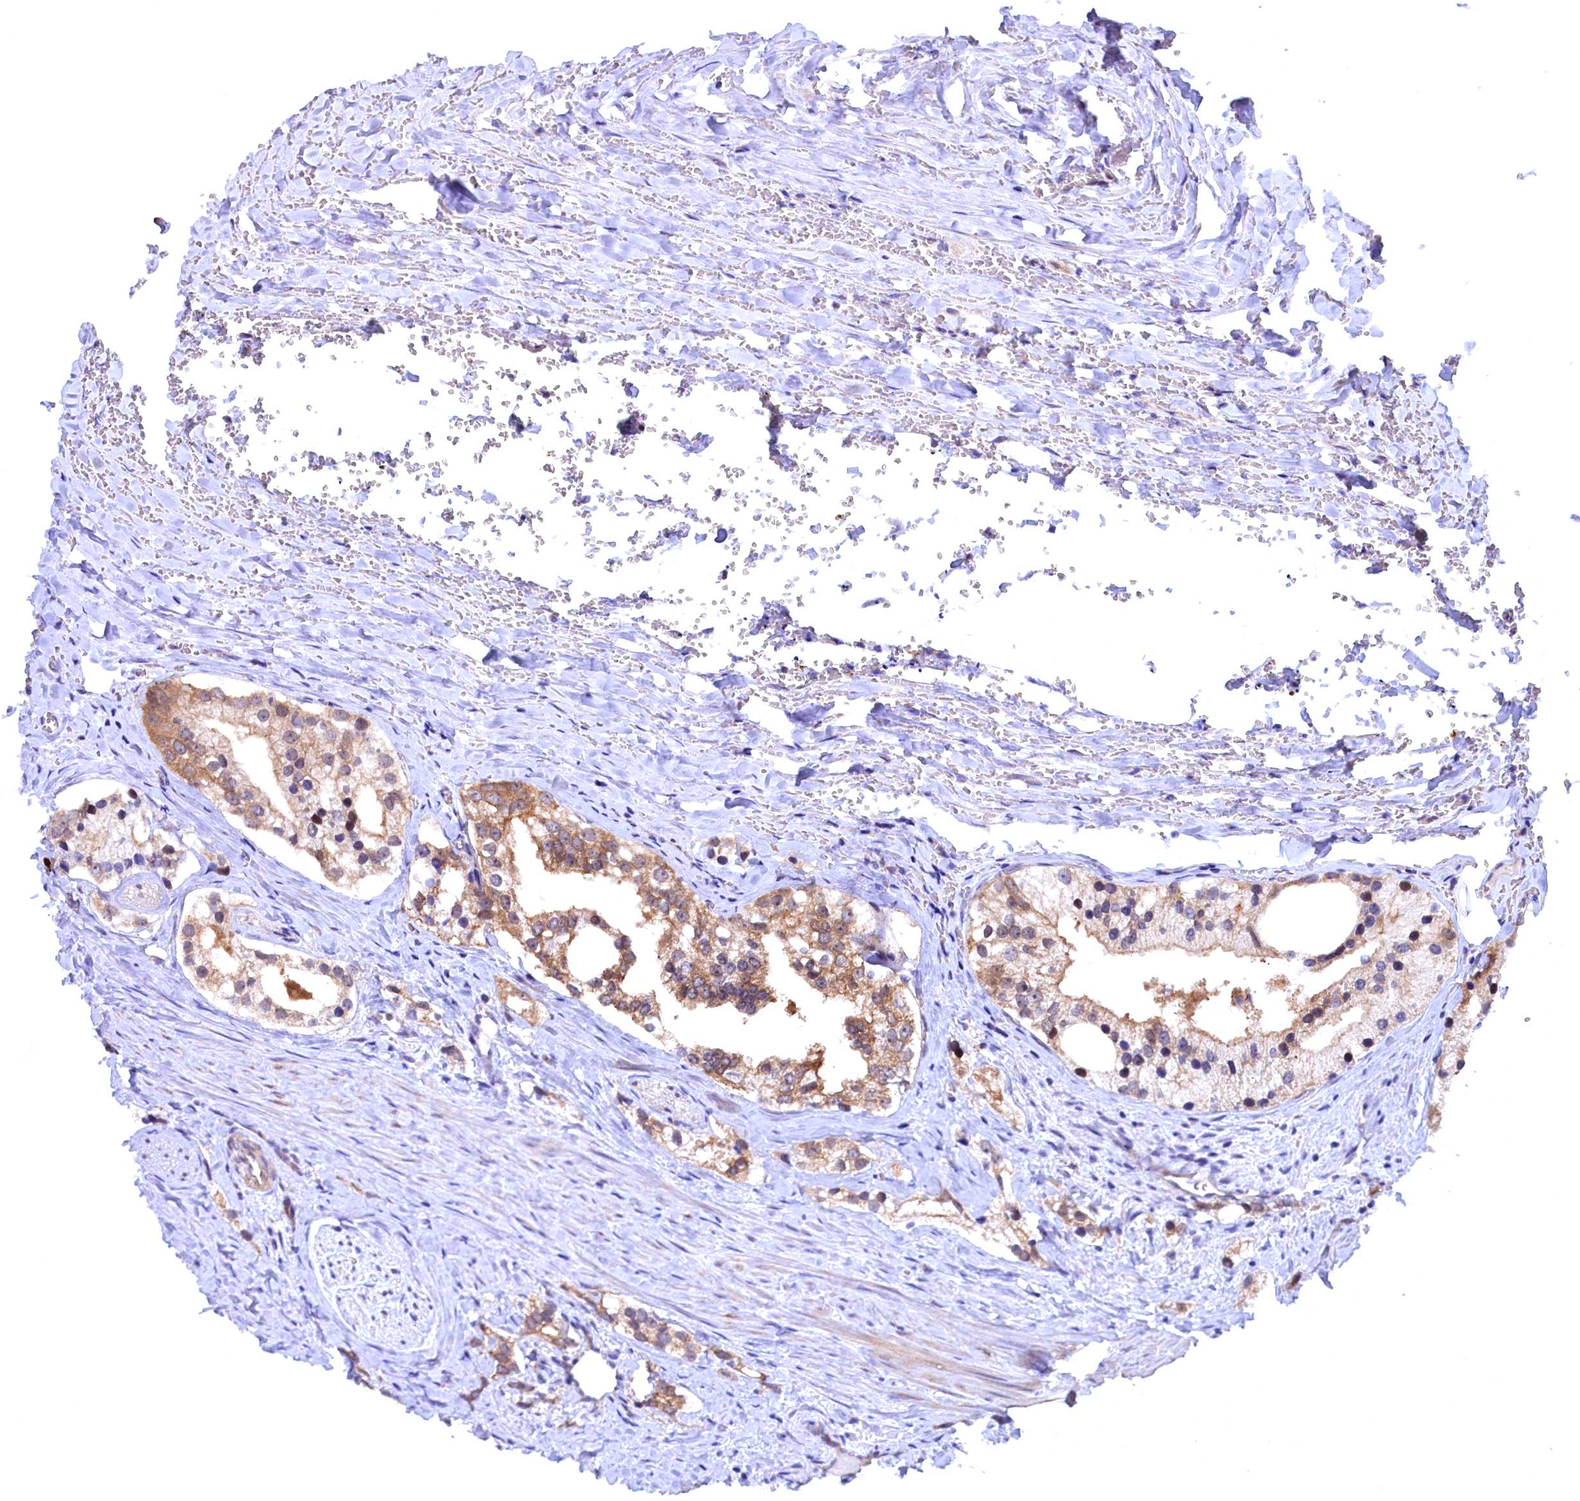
{"staining": {"intensity": "moderate", "quantity": ">75%", "location": "cytoplasmic/membranous"}, "tissue": "prostate cancer", "cell_type": "Tumor cells", "image_type": "cancer", "snomed": [{"axis": "morphology", "description": "Adenocarcinoma, High grade"}, {"axis": "topography", "description": "Prostate"}], "caption": "Prostate cancer (adenocarcinoma (high-grade)) stained with a brown dye reveals moderate cytoplasmic/membranous positive expression in approximately >75% of tumor cells.", "gene": "JPT2", "patient": {"sex": "male", "age": 66}}